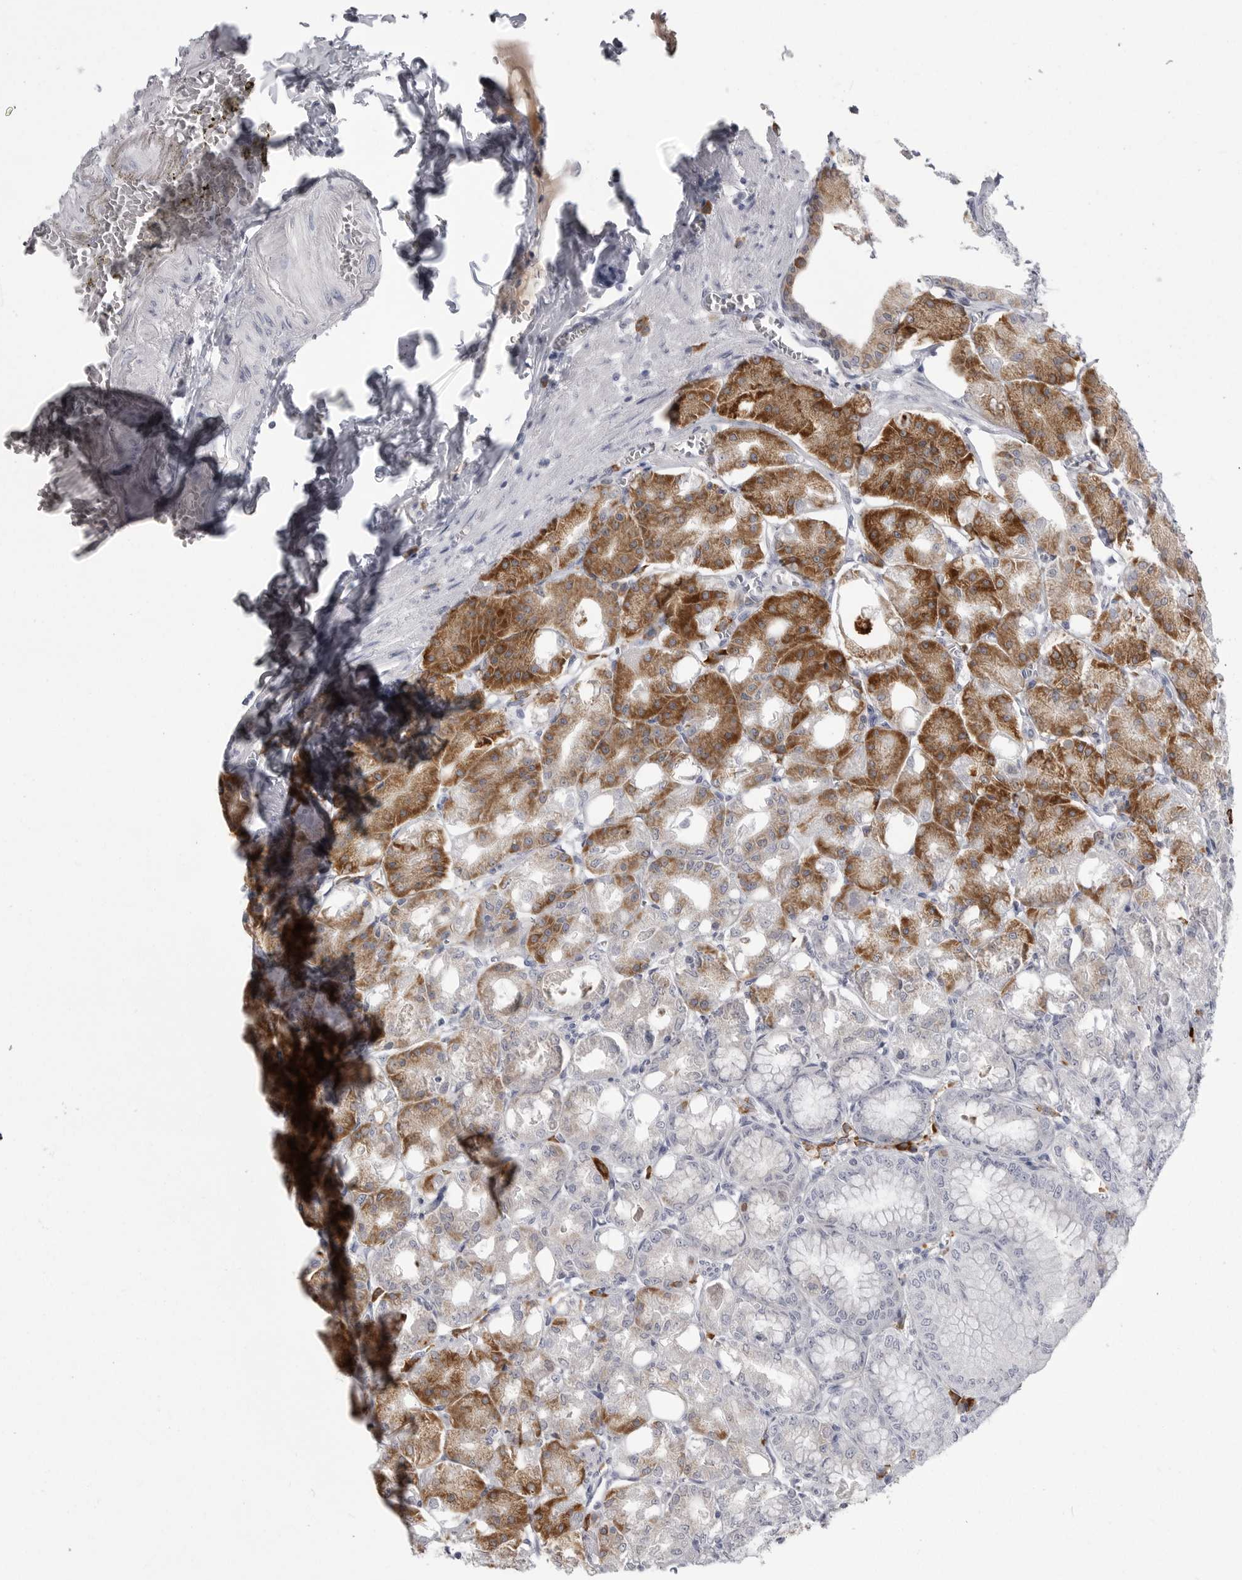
{"staining": {"intensity": "strong", "quantity": "25%-75%", "location": "cytoplasmic/membranous"}, "tissue": "stomach", "cell_type": "Glandular cells", "image_type": "normal", "snomed": [{"axis": "morphology", "description": "Normal tissue, NOS"}, {"axis": "topography", "description": "Stomach, lower"}], "caption": "Protein staining displays strong cytoplasmic/membranous staining in about 25%-75% of glandular cells in normal stomach.", "gene": "FKBP2", "patient": {"sex": "male", "age": 71}}